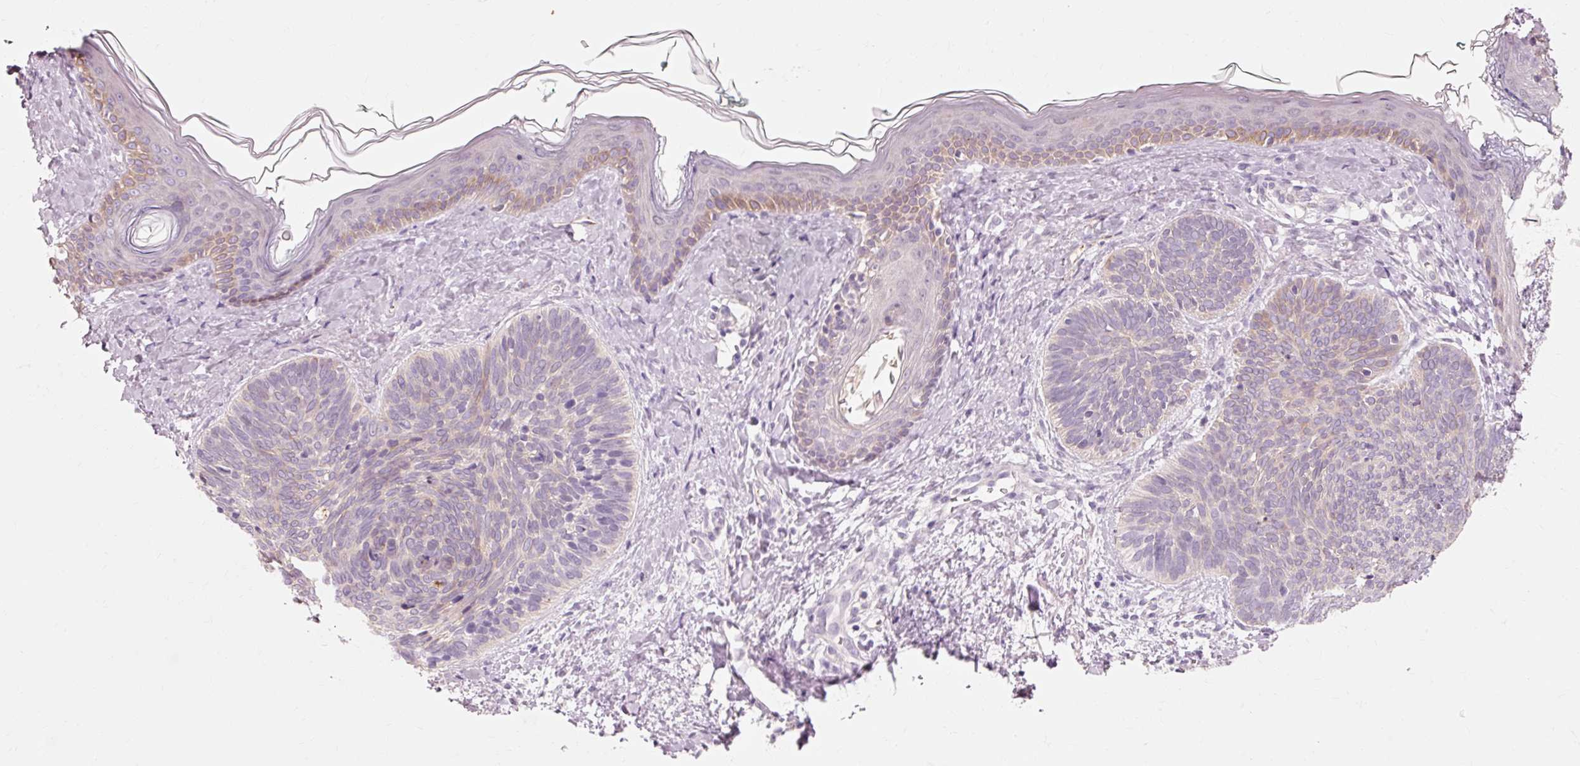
{"staining": {"intensity": "negative", "quantity": "none", "location": "none"}, "tissue": "skin cancer", "cell_type": "Tumor cells", "image_type": "cancer", "snomed": [{"axis": "morphology", "description": "Basal cell carcinoma"}, {"axis": "topography", "description": "Skin"}], "caption": "This image is of skin cancer (basal cell carcinoma) stained with IHC to label a protein in brown with the nuclei are counter-stained blue. There is no expression in tumor cells.", "gene": "TRIM73", "patient": {"sex": "female", "age": 81}}